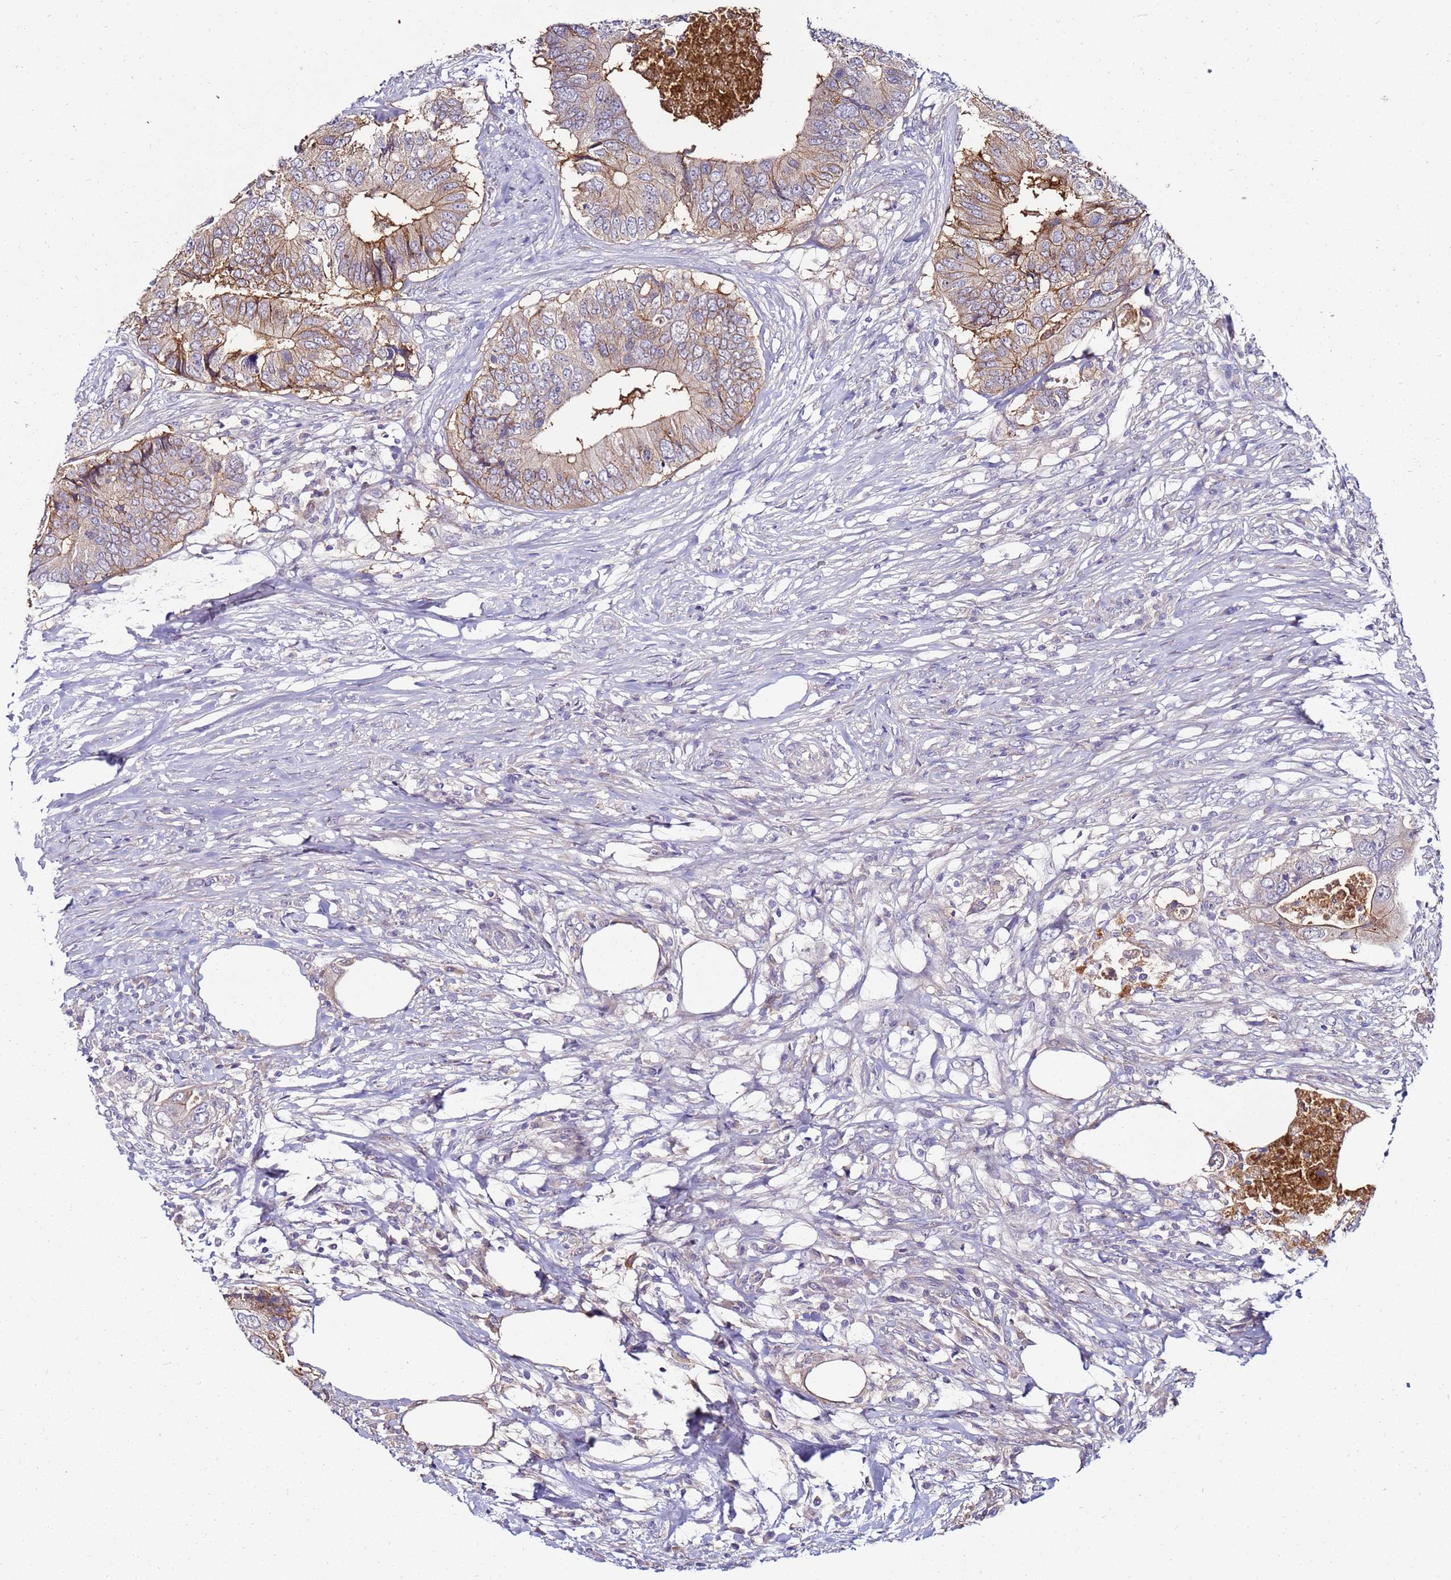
{"staining": {"intensity": "moderate", "quantity": "25%-75%", "location": "cytoplasmic/membranous"}, "tissue": "colorectal cancer", "cell_type": "Tumor cells", "image_type": "cancer", "snomed": [{"axis": "morphology", "description": "Adenocarcinoma, NOS"}, {"axis": "topography", "description": "Colon"}], "caption": "Adenocarcinoma (colorectal) was stained to show a protein in brown. There is medium levels of moderate cytoplasmic/membranous expression in about 25%-75% of tumor cells.", "gene": "GPN3", "patient": {"sex": "male", "age": 71}}